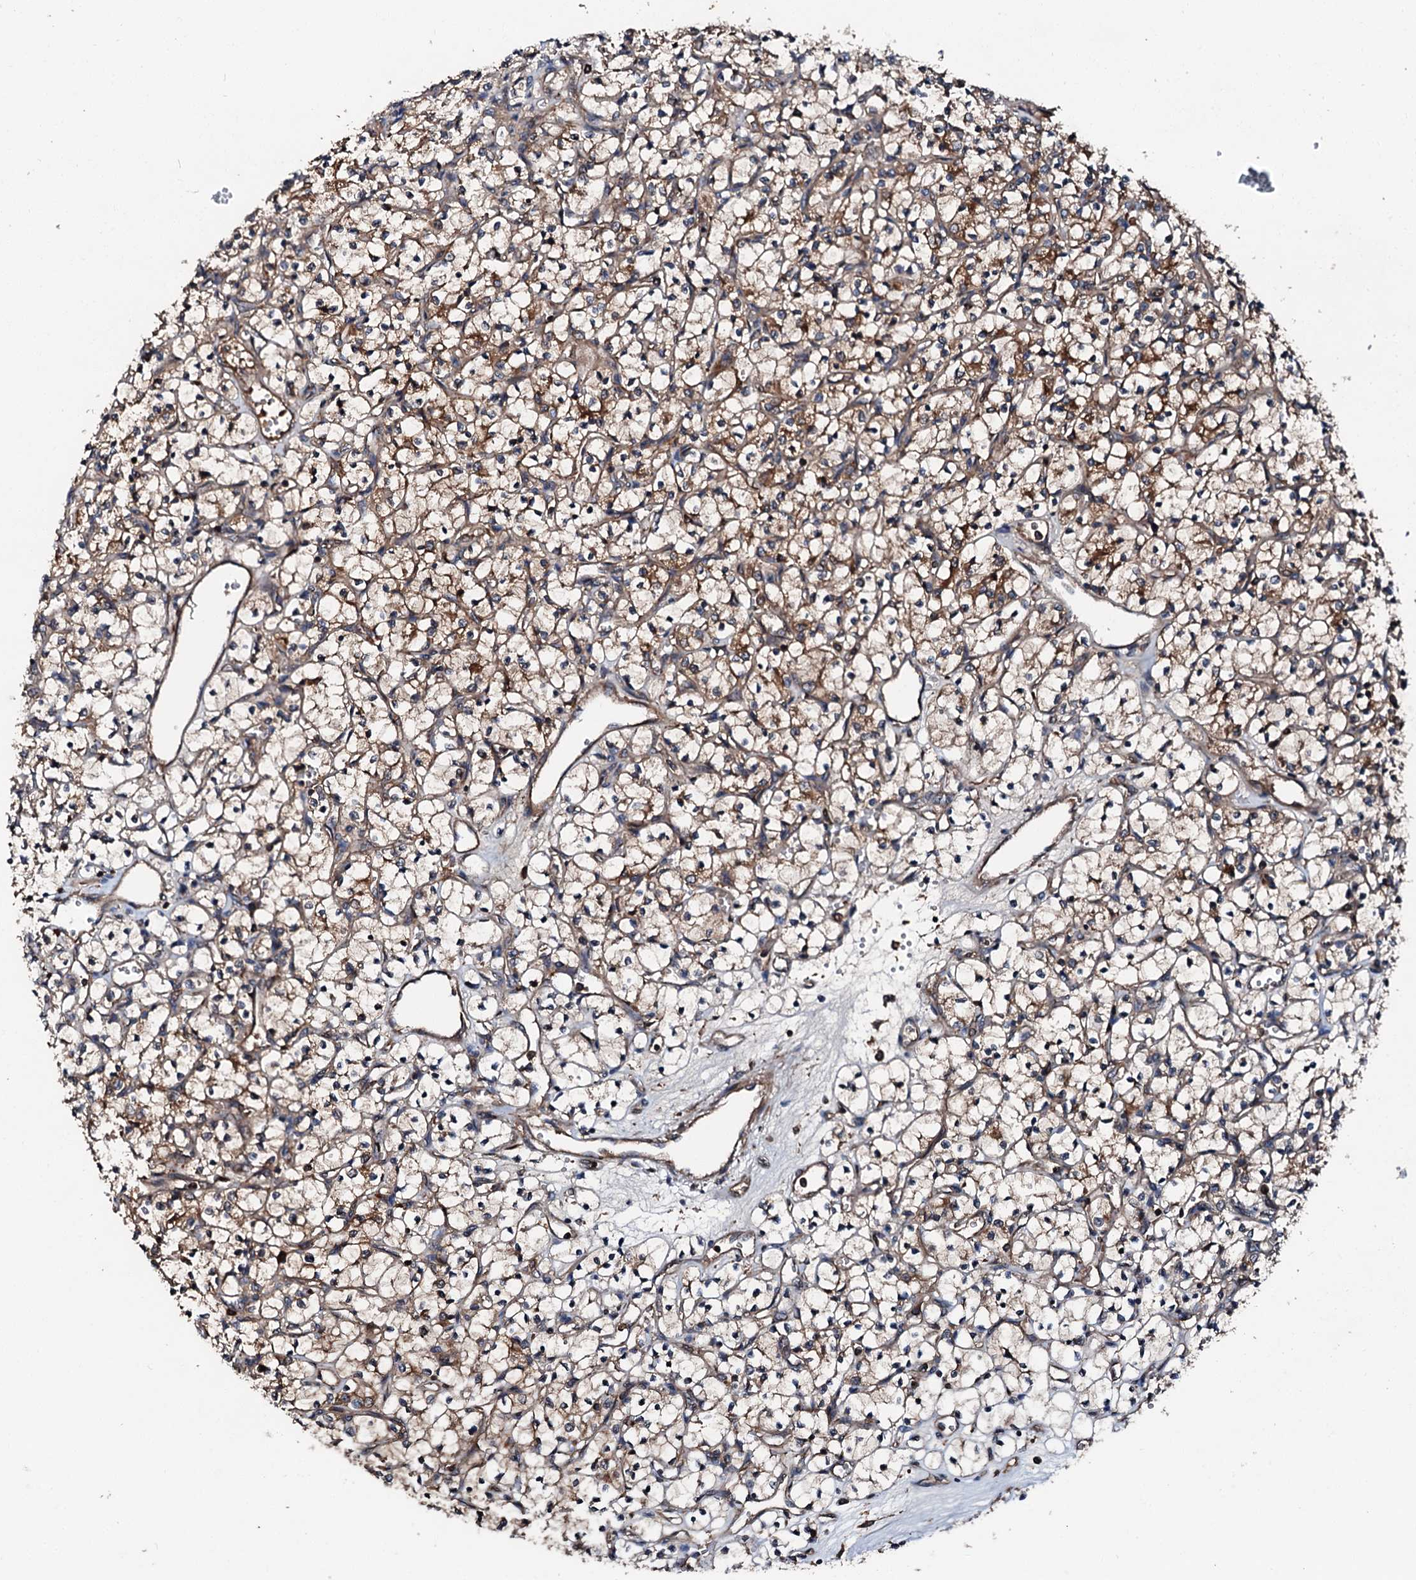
{"staining": {"intensity": "moderate", "quantity": "25%-75%", "location": "cytoplasmic/membranous"}, "tissue": "renal cancer", "cell_type": "Tumor cells", "image_type": "cancer", "snomed": [{"axis": "morphology", "description": "Adenocarcinoma, NOS"}, {"axis": "topography", "description": "Kidney"}], "caption": "IHC staining of renal cancer, which reveals medium levels of moderate cytoplasmic/membranous staining in about 25%-75% of tumor cells indicating moderate cytoplasmic/membranous protein positivity. The staining was performed using DAB (3,3'-diaminobenzidine) (brown) for protein detection and nuclei were counterstained in hematoxylin (blue).", "gene": "FGD4", "patient": {"sex": "female", "age": 69}}